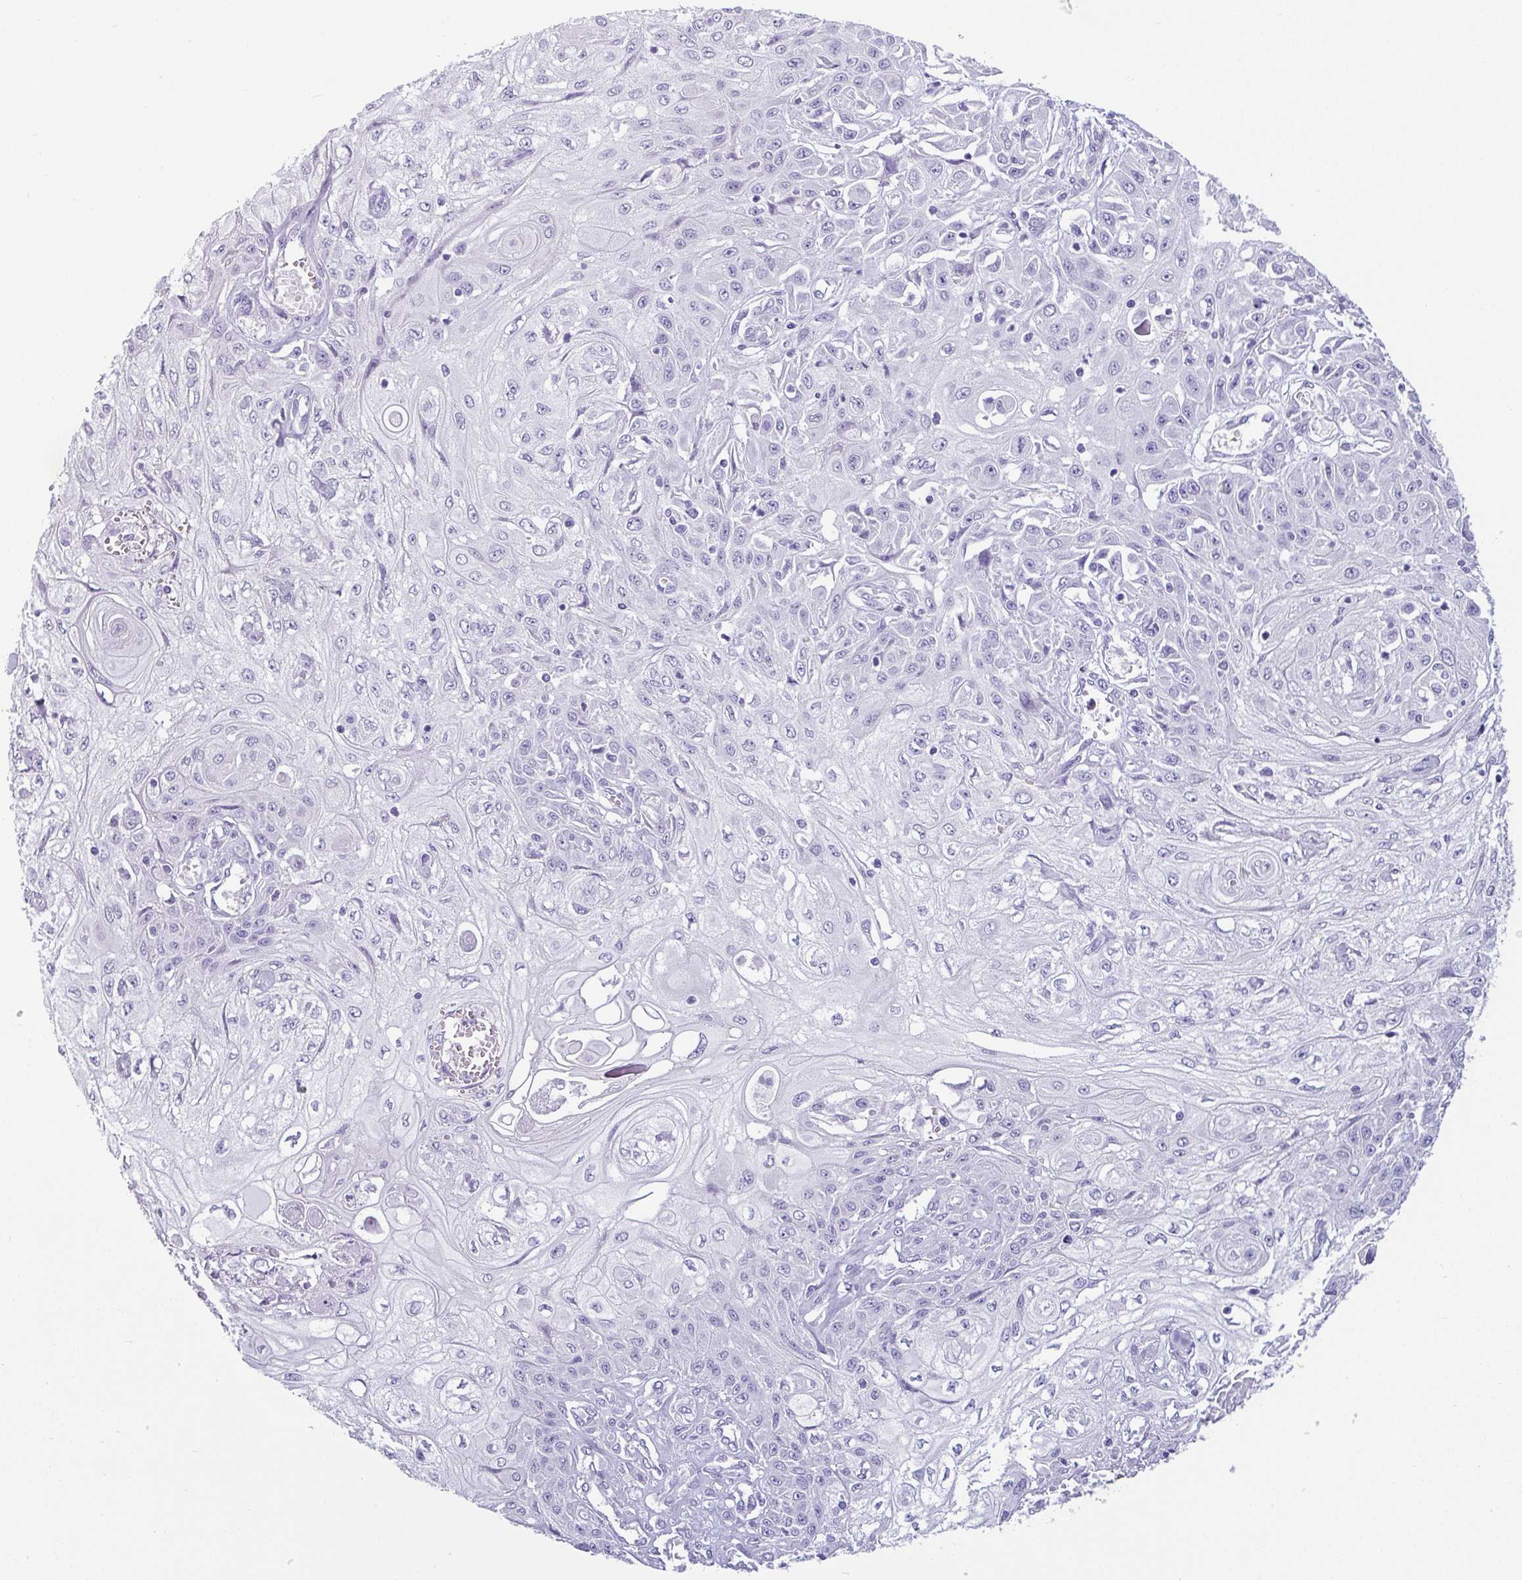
{"staining": {"intensity": "negative", "quantity": "none", "location": "none"}, "tissue": "skin cancer", "cell_type": "Tumor cells", "image_type": "cancer", "snomed": [{"axis": "morphology", "description": "Squamous cell carcinoma, NOS"}, {"axis": "morphology", "description": "Squamous cell carcinoma, metastatic, NOS"}, {"axis": "topography", "description": "Skin"}, {"axis": "topography", "description": "Lymph node"}], "caption": "Immunohistochemistry histopathology image of neoplastic tissue: human skin cancer stained with DAB (3,3'-diaminobenzidine) displays no significant protein positivity in tumor cells.", "gene": "VCY1B", "patient": {"sex": "male", "age": 75}}